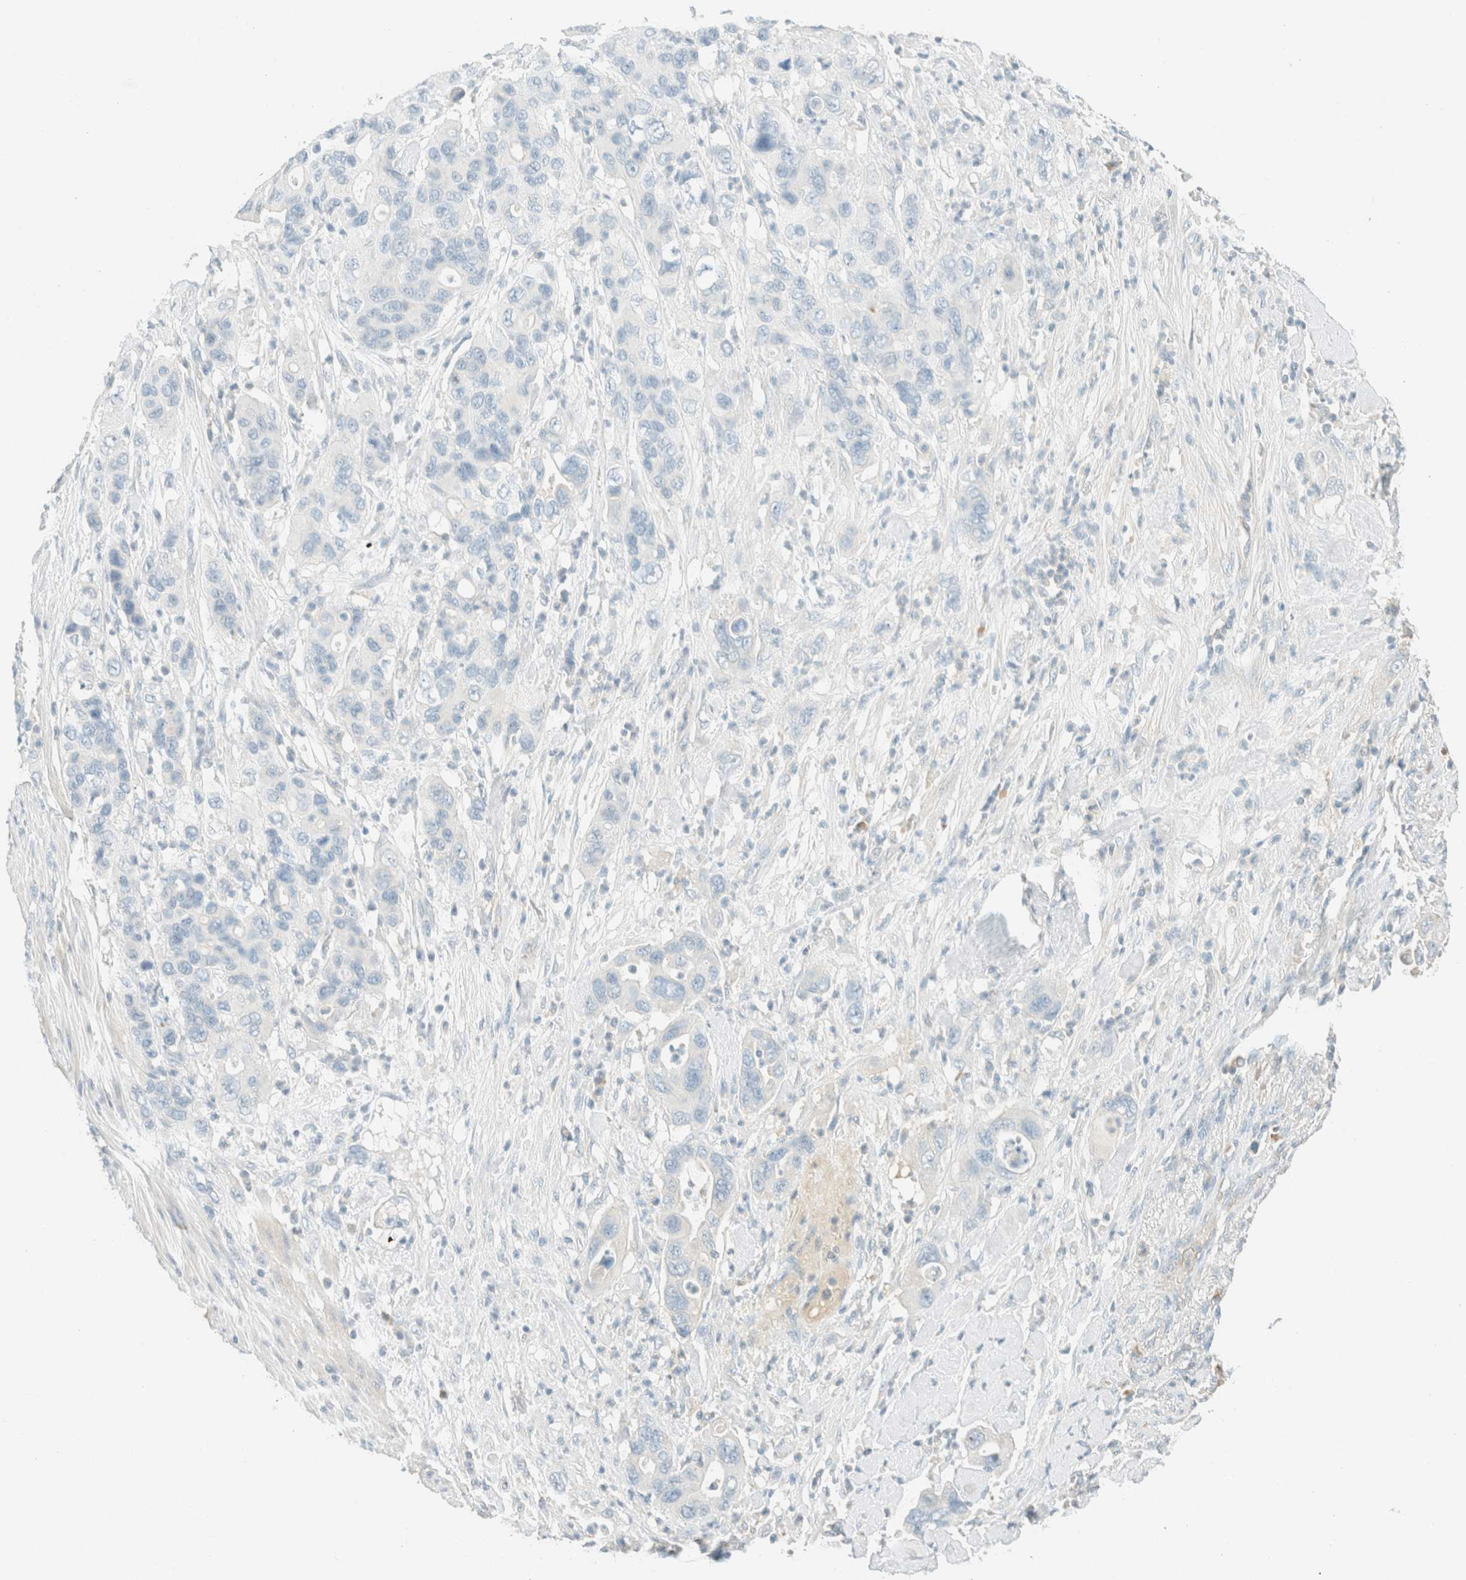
{"staining": {"intensity": "negative", "quantity": "none", "location": "none"}, "tissue": "pancreatic cancer", "cell_type": "Tumor cells", "image_type": "cancer", "snomed": [{"axis": "morphology", "description": "Adenocarcinoma, NOS"}, {"axis": "topography", "description": "Pancreas"}], "caption": "Immunohistochemistry photomicrograph of neoplastic tissue: pancreatic cancer (adenocarcinoma) stained with DAB (3,3'-diaminobenzidine) exhibits no significant protein expression in tumor cells.", "gene": "GPA33", "patient": {"sex": "female", "age": 71}}